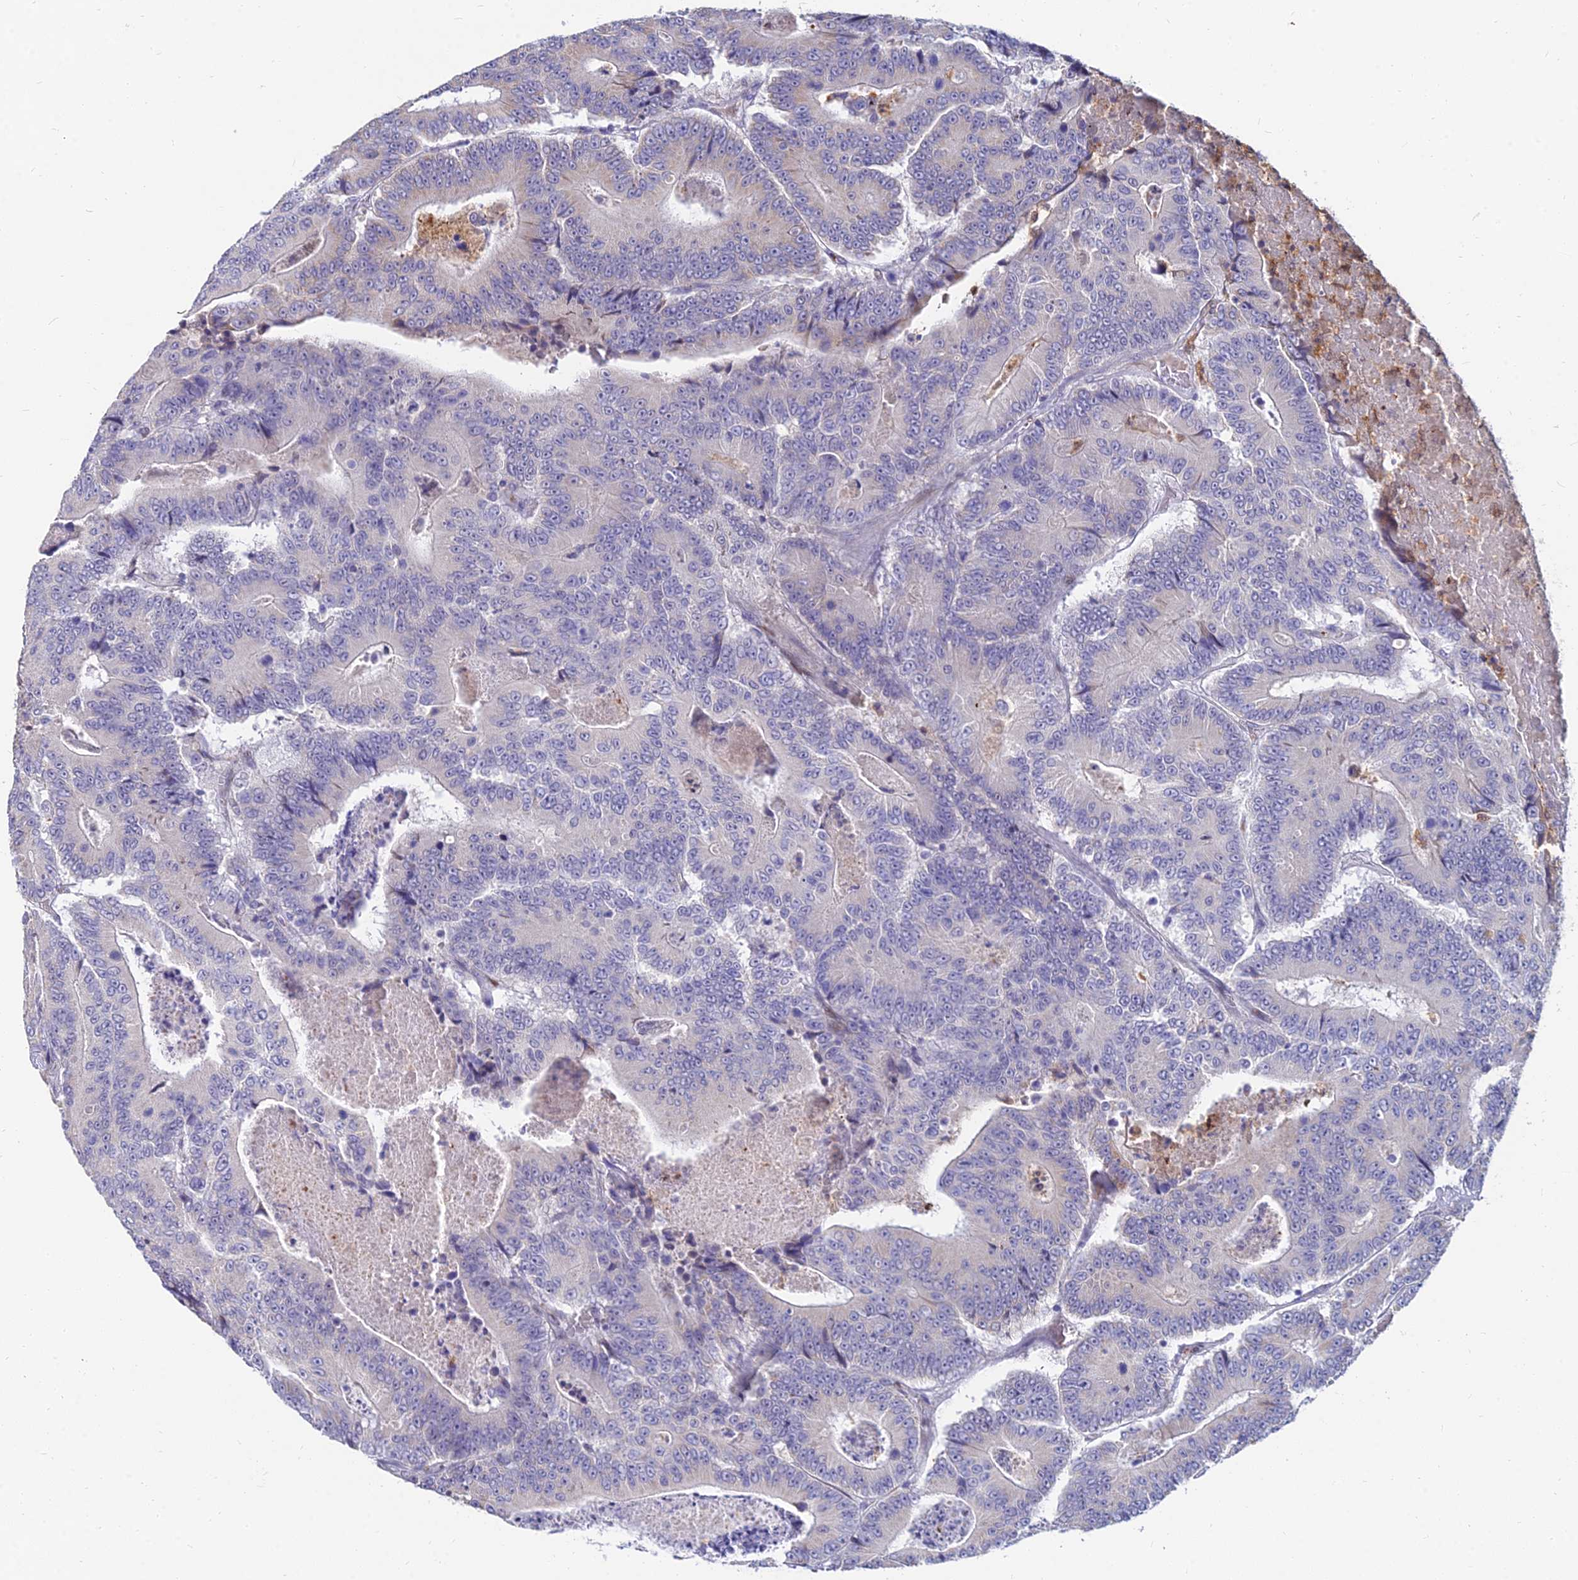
{"staining": {"intensity": "negative", "quantity": "none", "location": "none"}, "tissue": "colorectal cancer", "cell_type": "Tumor cells", "image_type": "cancer", "snomed": [{"axis": "morphology", "description": "Adenocarcinoma, NOS"}, {"axis": "topography", "description": "Colon"}], "caption": "Human colorectal adenocarcinoma stained for a protein using immunohistochemistry (IHC) displays no positivity in tumor cells.", "gene": "GOLGA6D", "patient": {"sex": "male", "age": 83}}